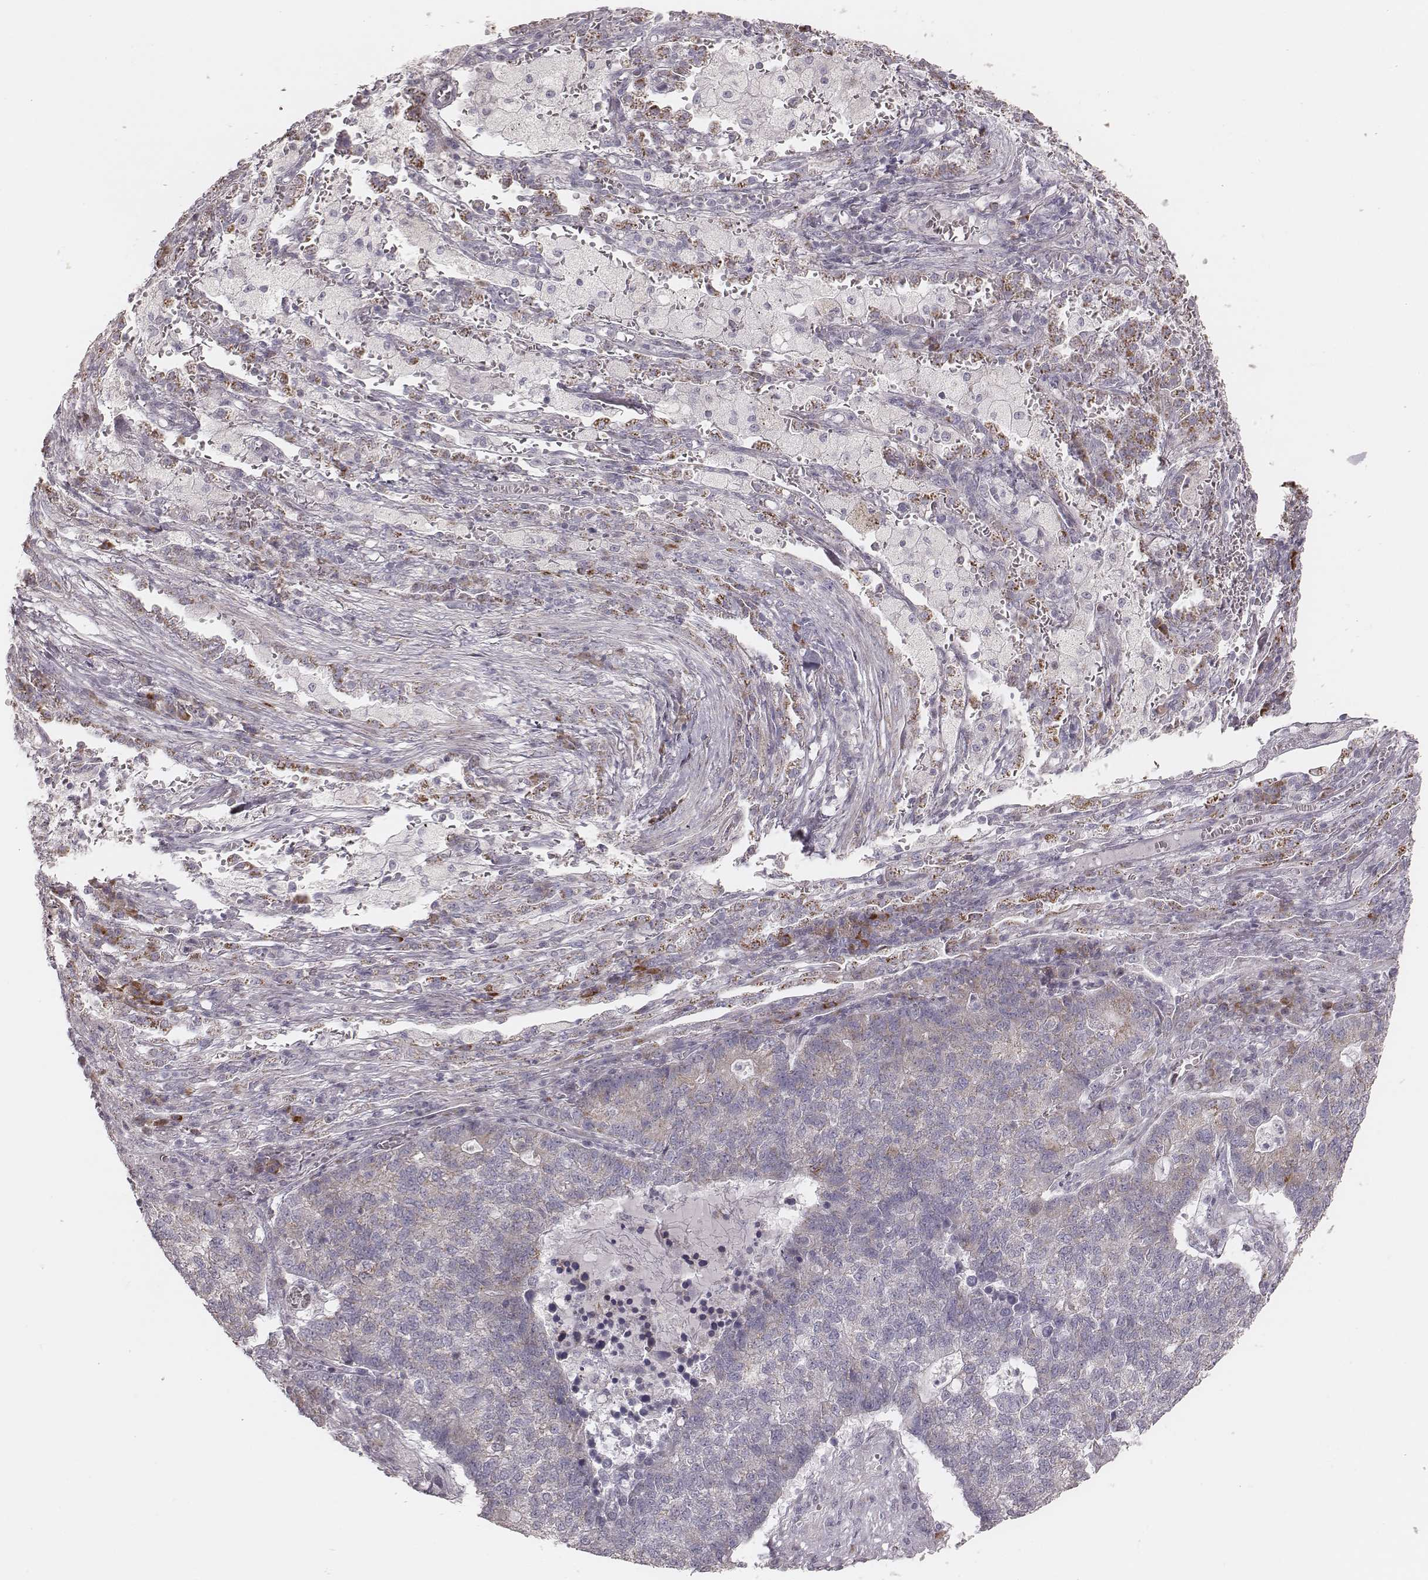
{"staining": {"intensity": "weak", "quantity": "<25%", "location": "cytoplasmic/membranous"}, "tissue": "lung cancer", "cell_type": "Tumor cells", "image_type": "cancer", "snomed": [{"axis": "morphology", "description": "Adenocarcinoma, NOS"}, {"axis": "topography", "description": "Lung"}], "caption": "Micrograph shows no significant protein staining in tumor cells of adenocarcinoma (lung). (DAB (3,3'-diaminobenzidine) immunohistochemistry visualized using brightfield microscopy, high magnification).", "gene": "KIF5C", "patient": {"sex": "male", "age": 57}}